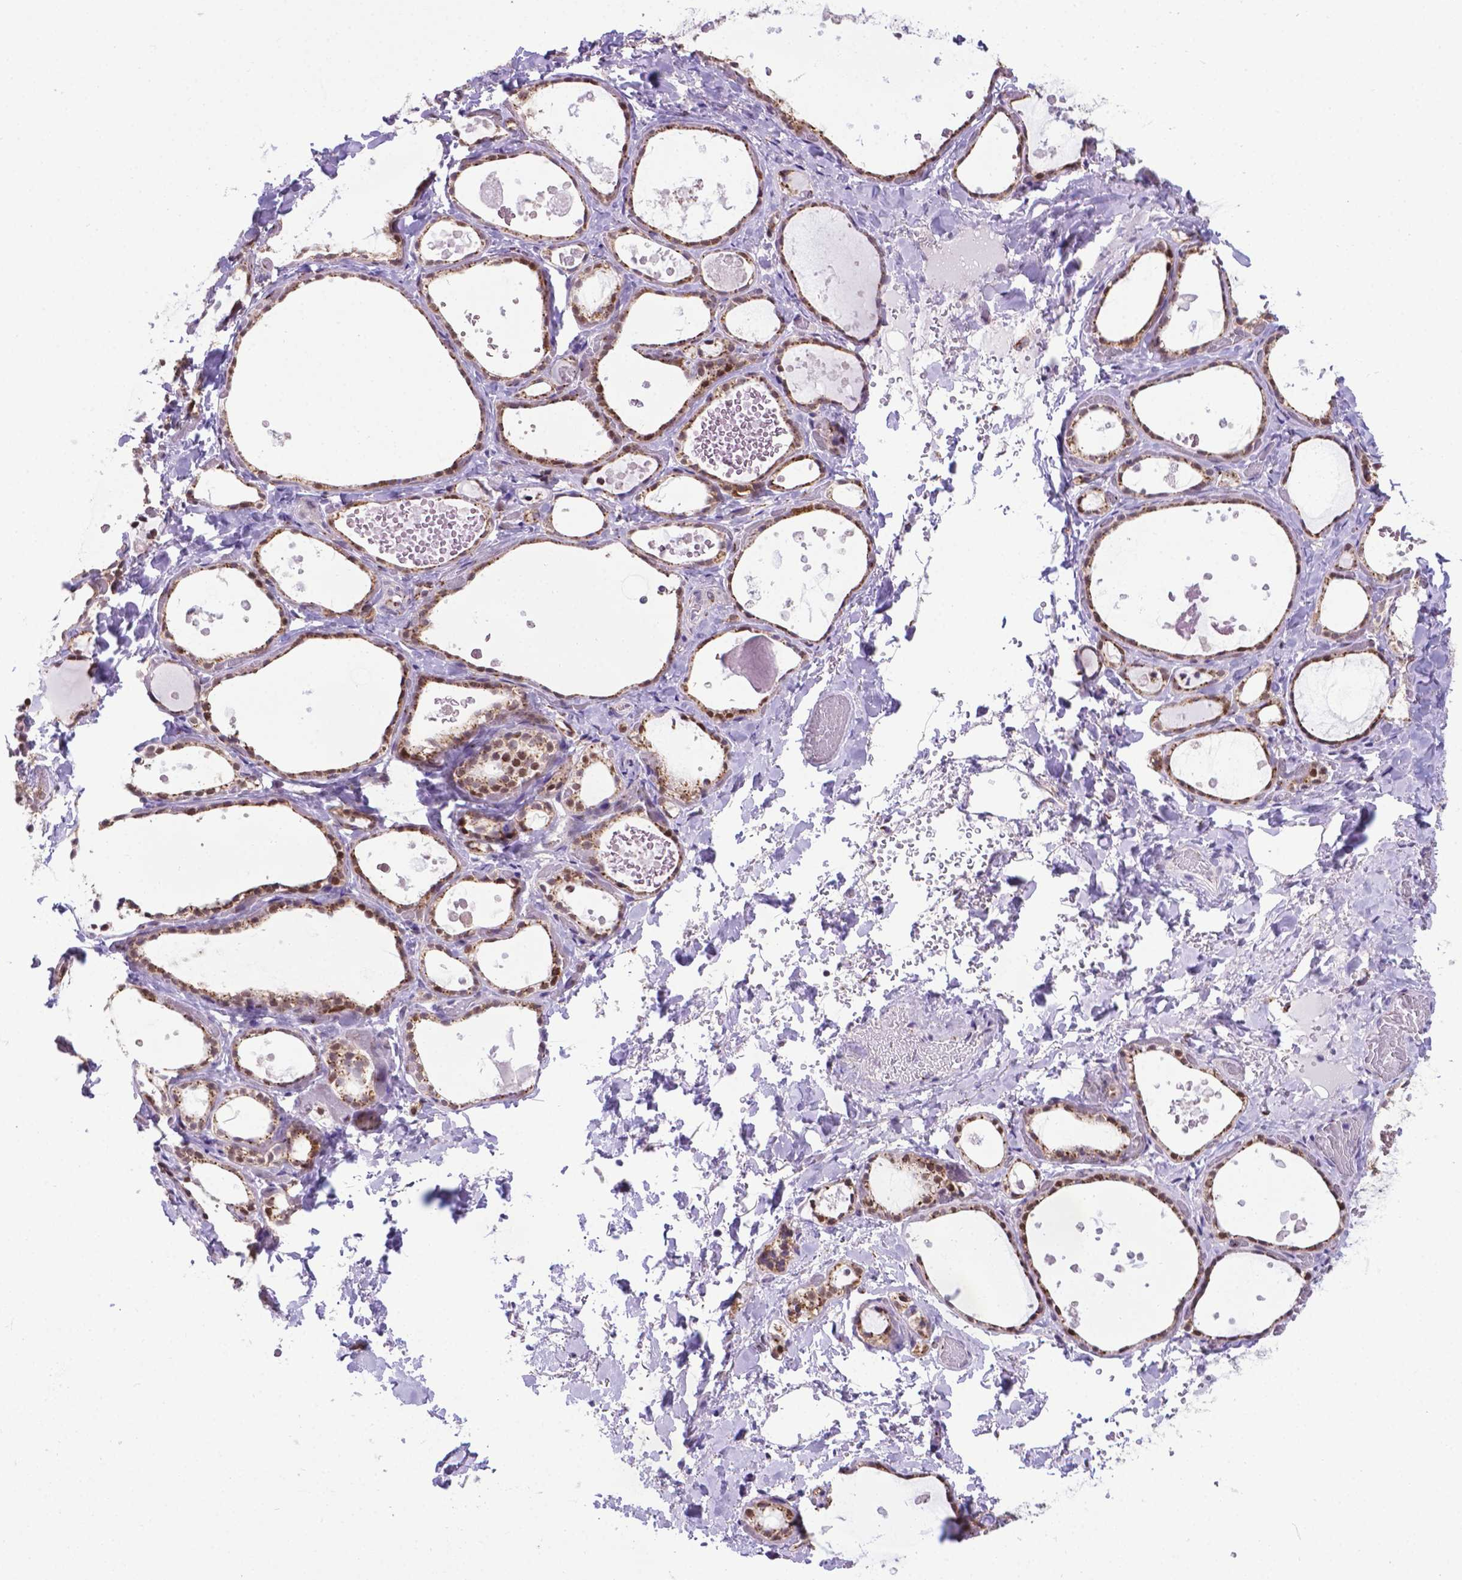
{"staining": {"intensity": "moderate", "quantity": "25%-75%", "location": "cytoplasmic/membranous,nuclear"}, "tissue": "thyroid gland", "cell_type": "Glandular cells", "image_type": "normal", "snomed": [{"axis": "morphology", "description": "Normal tissue, NOS"}, {"axis": "topography", "description": "Thyroid gland"}], "caption": "Human thyroid gland stained with a brown dye exhibits moderate cytoplasmic/membranous,nuclear positive positivity in about 25%-75% of glandular cells.", "gene": "MRPL10", "patient": {"sex": "female", "age": 56}}